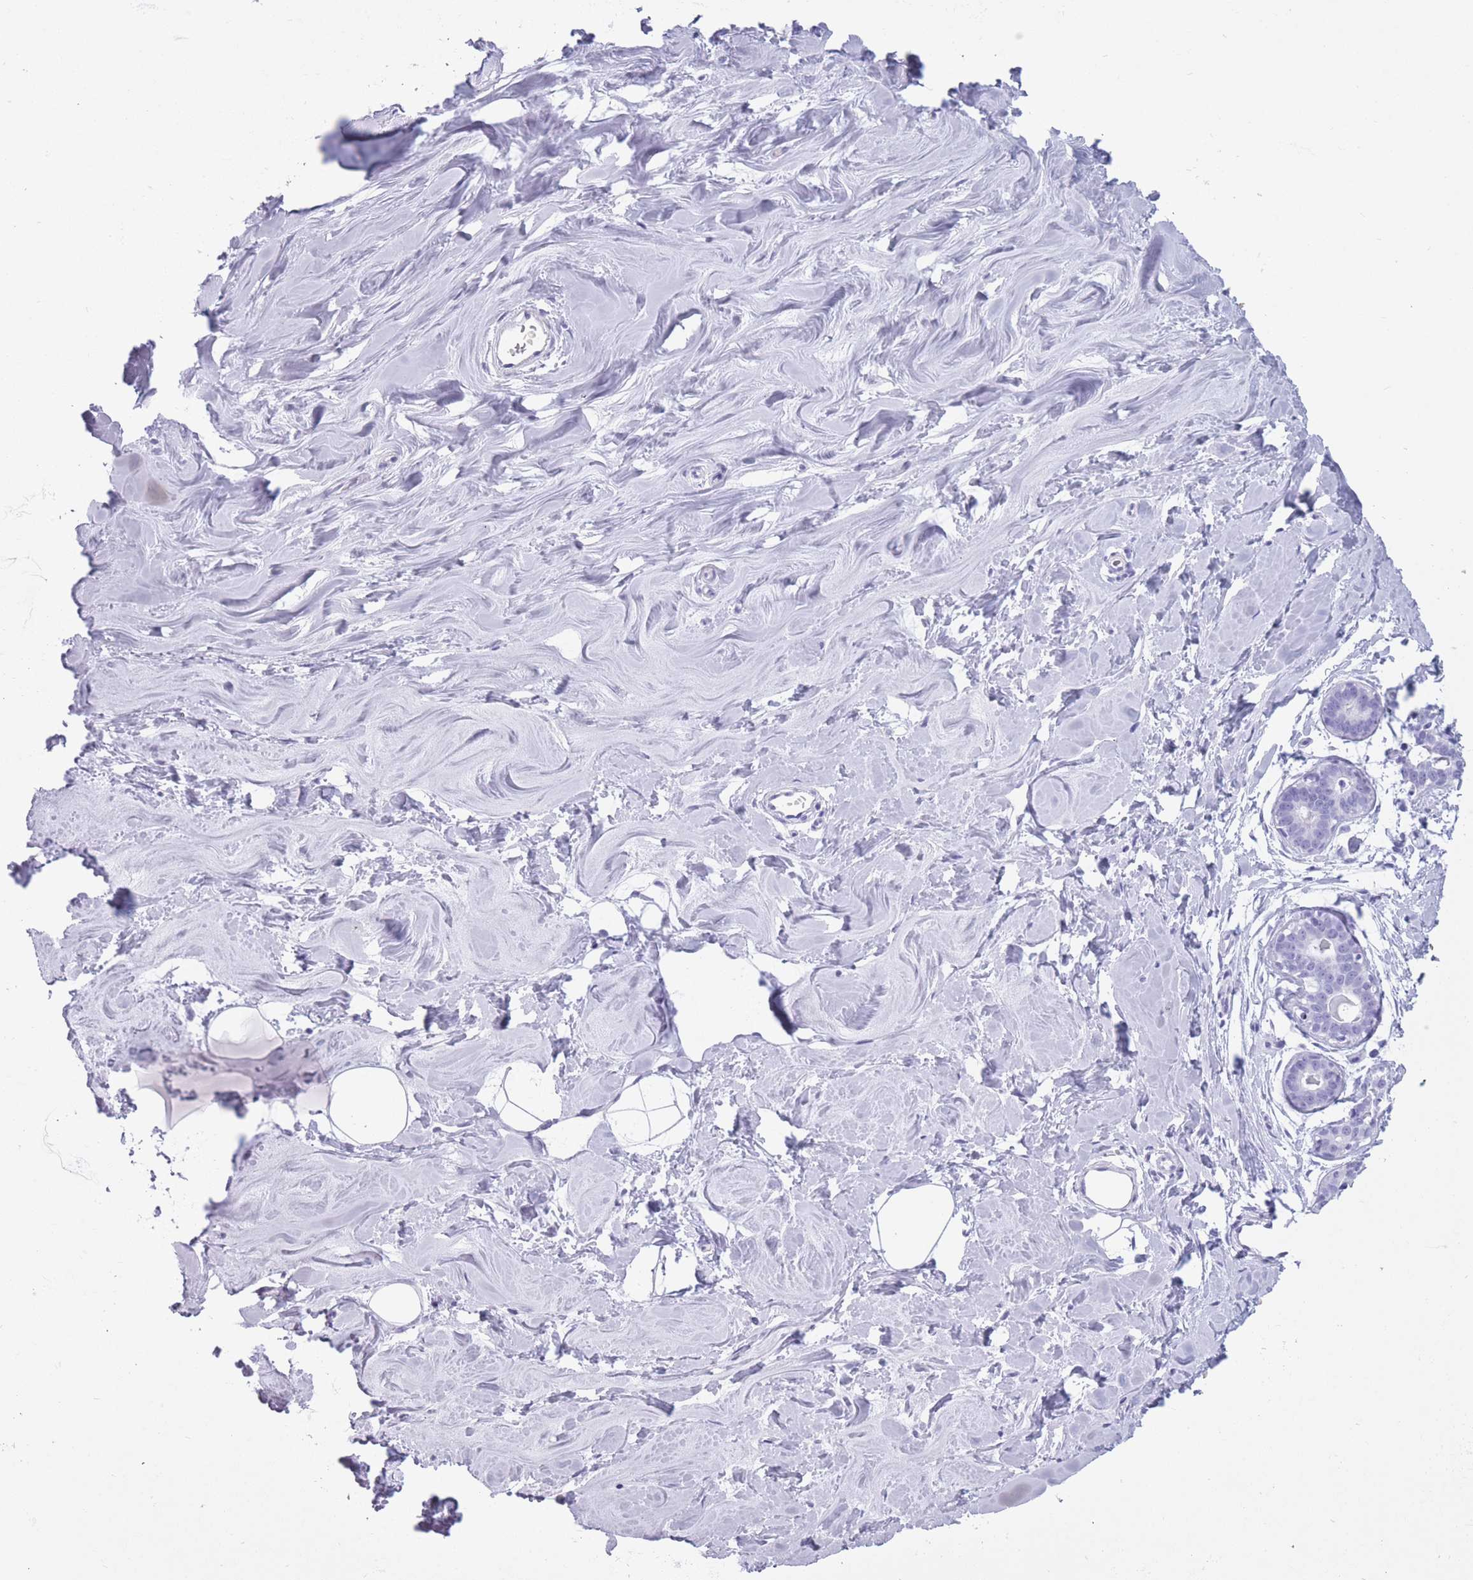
{"staining": {"intensity": "negative", "quantity": "none", "location": "none"}, "tissue": "breast", "cell_type": "Adipocytes", "image_type": "normal", "snomed": [{"axis": "morphology", "description": "Normal tissue, NOS"}, {"axis": "topography", "description": "Breast"}], "caption": "There is no significant expression in adipocytes of breast.", "gene": "OR7C1", "patient": {"sex": "female", "age": 25}}